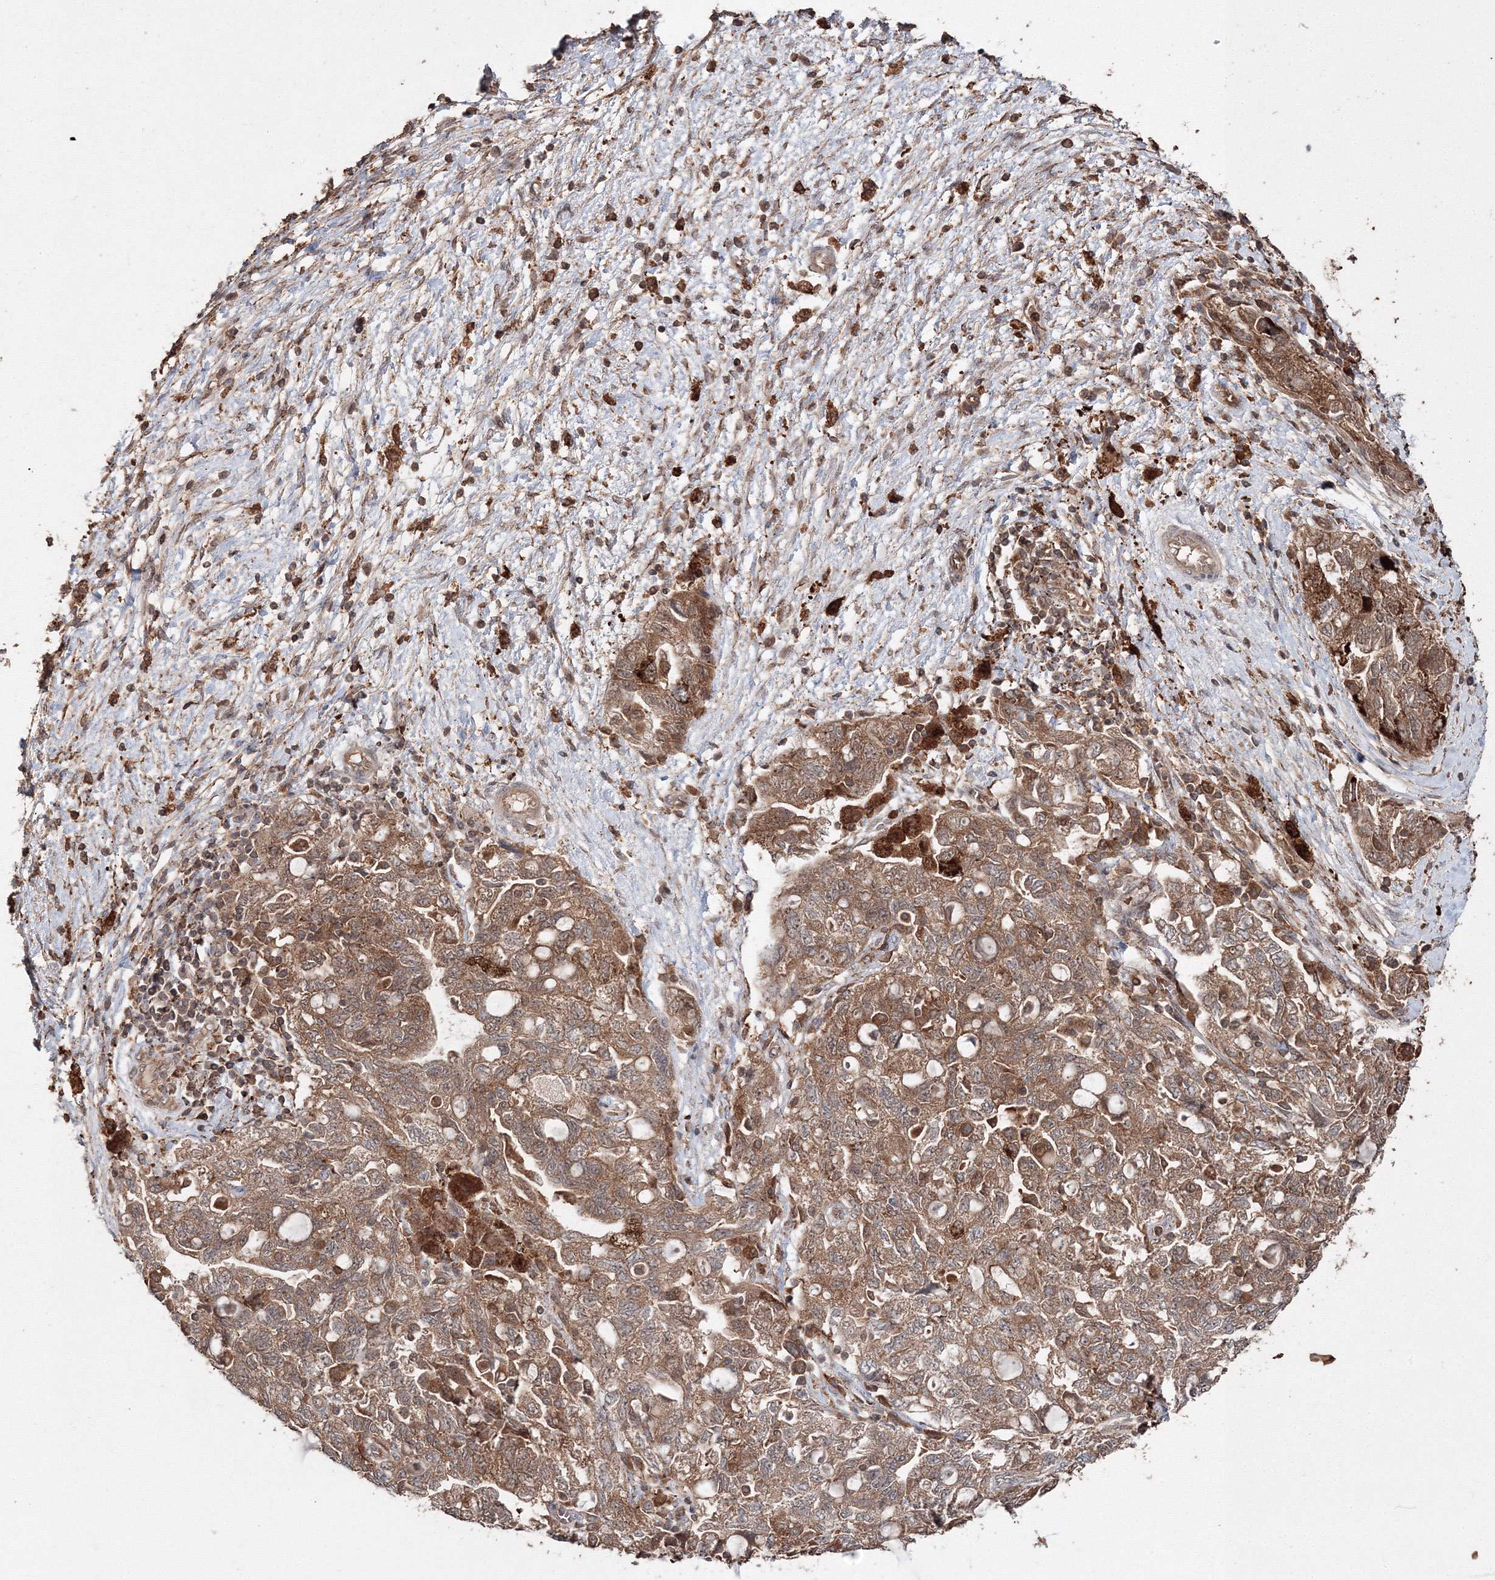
{"staining": {"intensity": "strong", "quantity": ">75%", "location": "cytoplasmic/membranous"}, "tissue": "ovarian cancer", "cell_type": "Tumor cells", "image_type": "cancer", "snomed": [{"axis": "morphology", "description": "Carcinoma, NOS"}, {"axis": "morphology", "description": "Cystadenocarcinoma, serous, NOS"}, {"axis": "topography", "description": "Ovary"}], "caption": "Ovarian carcinoma stained for a protein (brown) shows strong cytoplasmic/membranous positive expression in about >75% of tumor cells.", "gene": "DDO", "patient": {"sex": "female", "age": 69}}